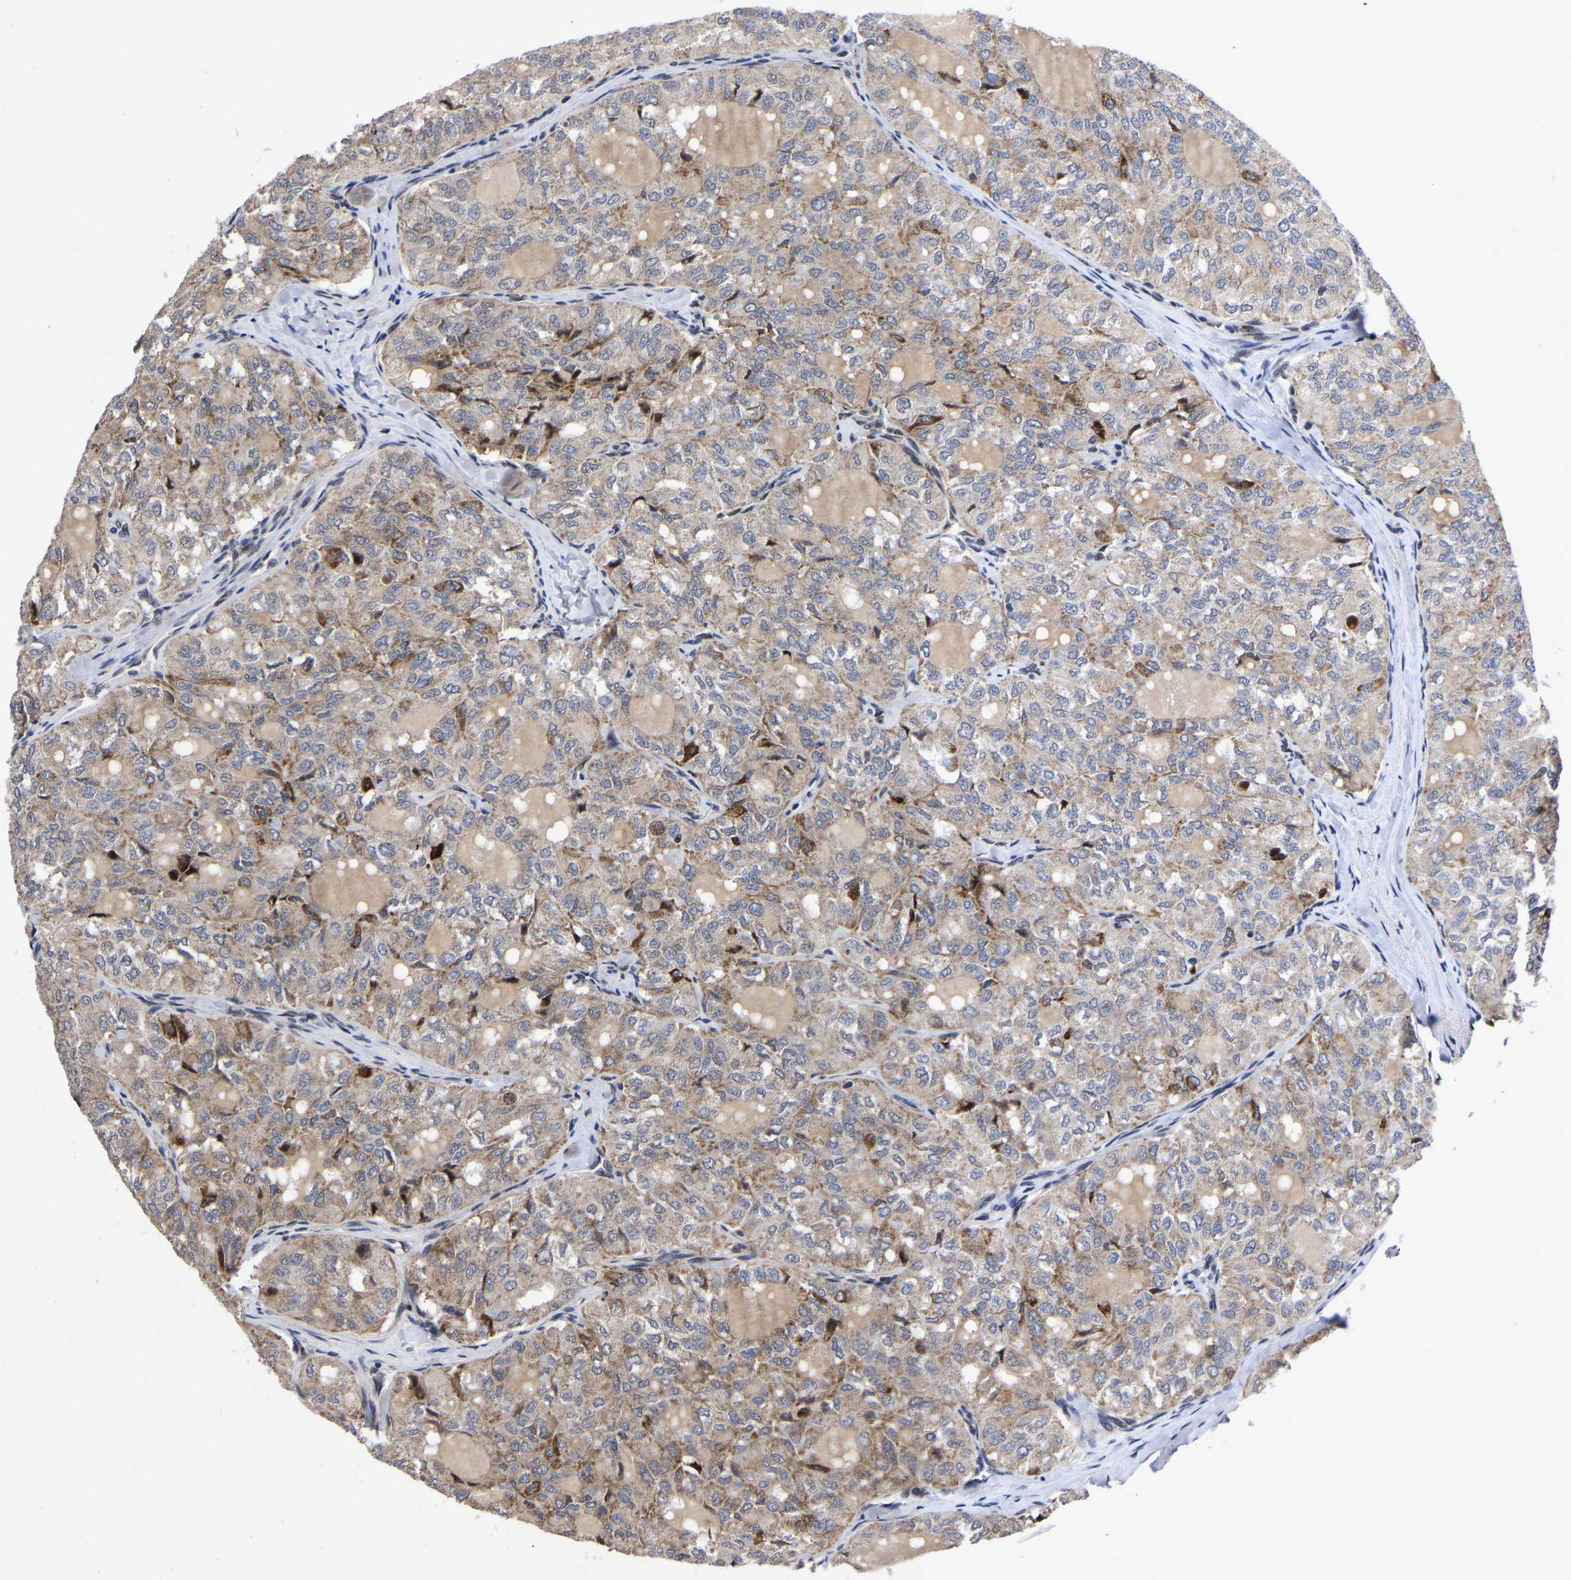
{"staining": {"intensity": "weak", "quantity": ">75%", "location": "cytoplasmic/membranous"}, "tissue": "thyroid cancer", "cell_type": "Tumor cells", "image_type": "cancer", "snomed": [{"axis": "morphology", "description": "Follicular adenoma carcinoma, NOS"}, {"axis": "topography", "description": "Thyroid gland"}], "caption": "Follicular adenoma carcinoma (thyroid) stained with a protein marker displays weak staining in tumor cells.", "gene": "JUNB", "patient": {"sex": "male", "age": 75}}